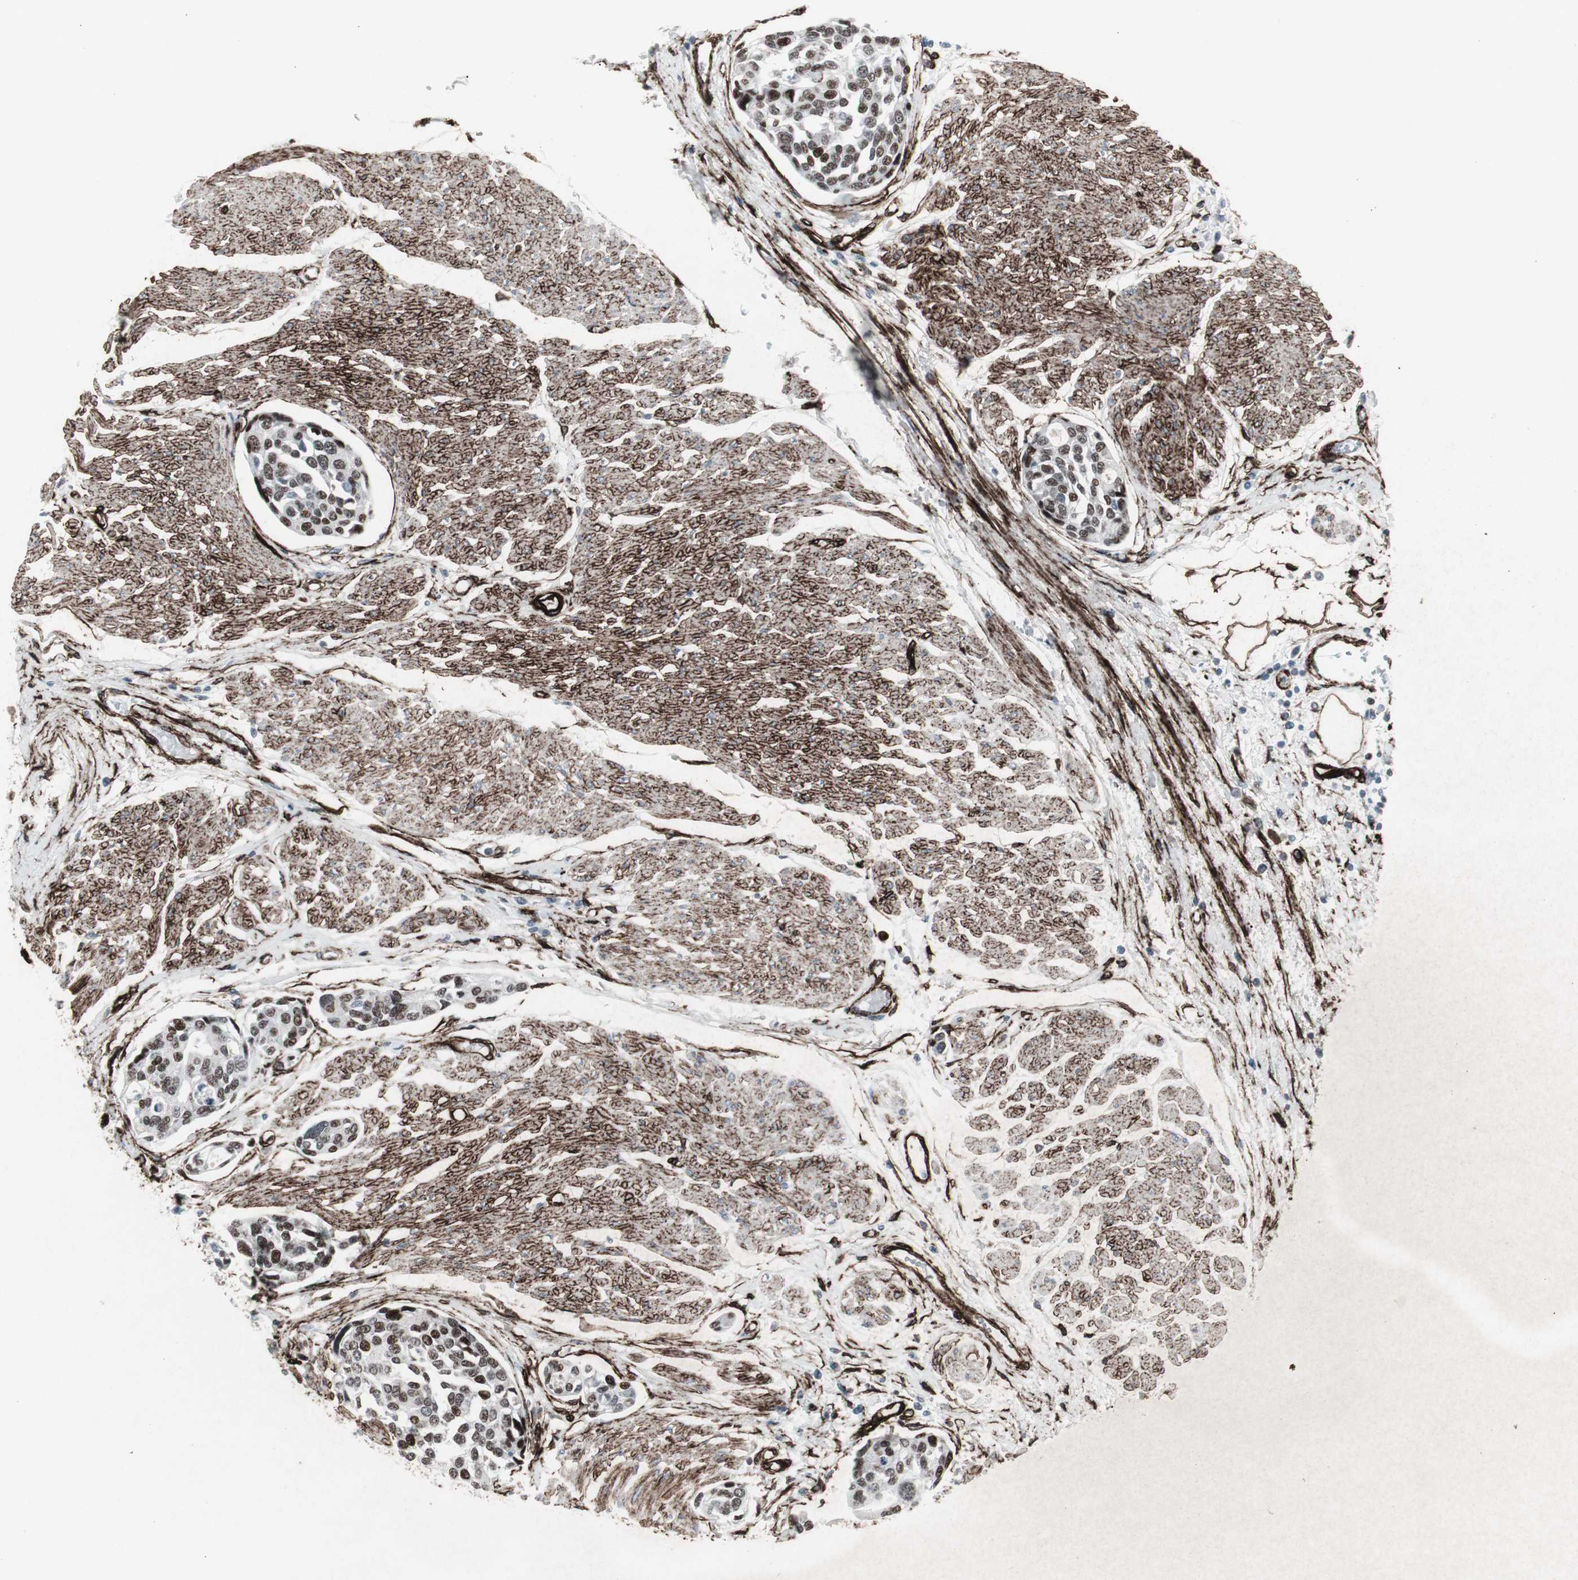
{"staining": {"intensity": "moderate", "quantity": ">75%", "location": "nuclear"}, "tissue": "urothelial cancer", "cell_type": "Tumor cells", "image_type": "cancer", "snomed": [{"axis": "morphology", "description": "Urothelial carcinoma, High grade"}, {"axis": "topography", "description": "Urinary bladder"}], "caption": "Moderate nuclear protein staining is present in approximately >75% of tumor cells in high-grade urothelial carcinoma.", "gene": "PDGFA", "patient": {"sex": "male", "age": 78}}